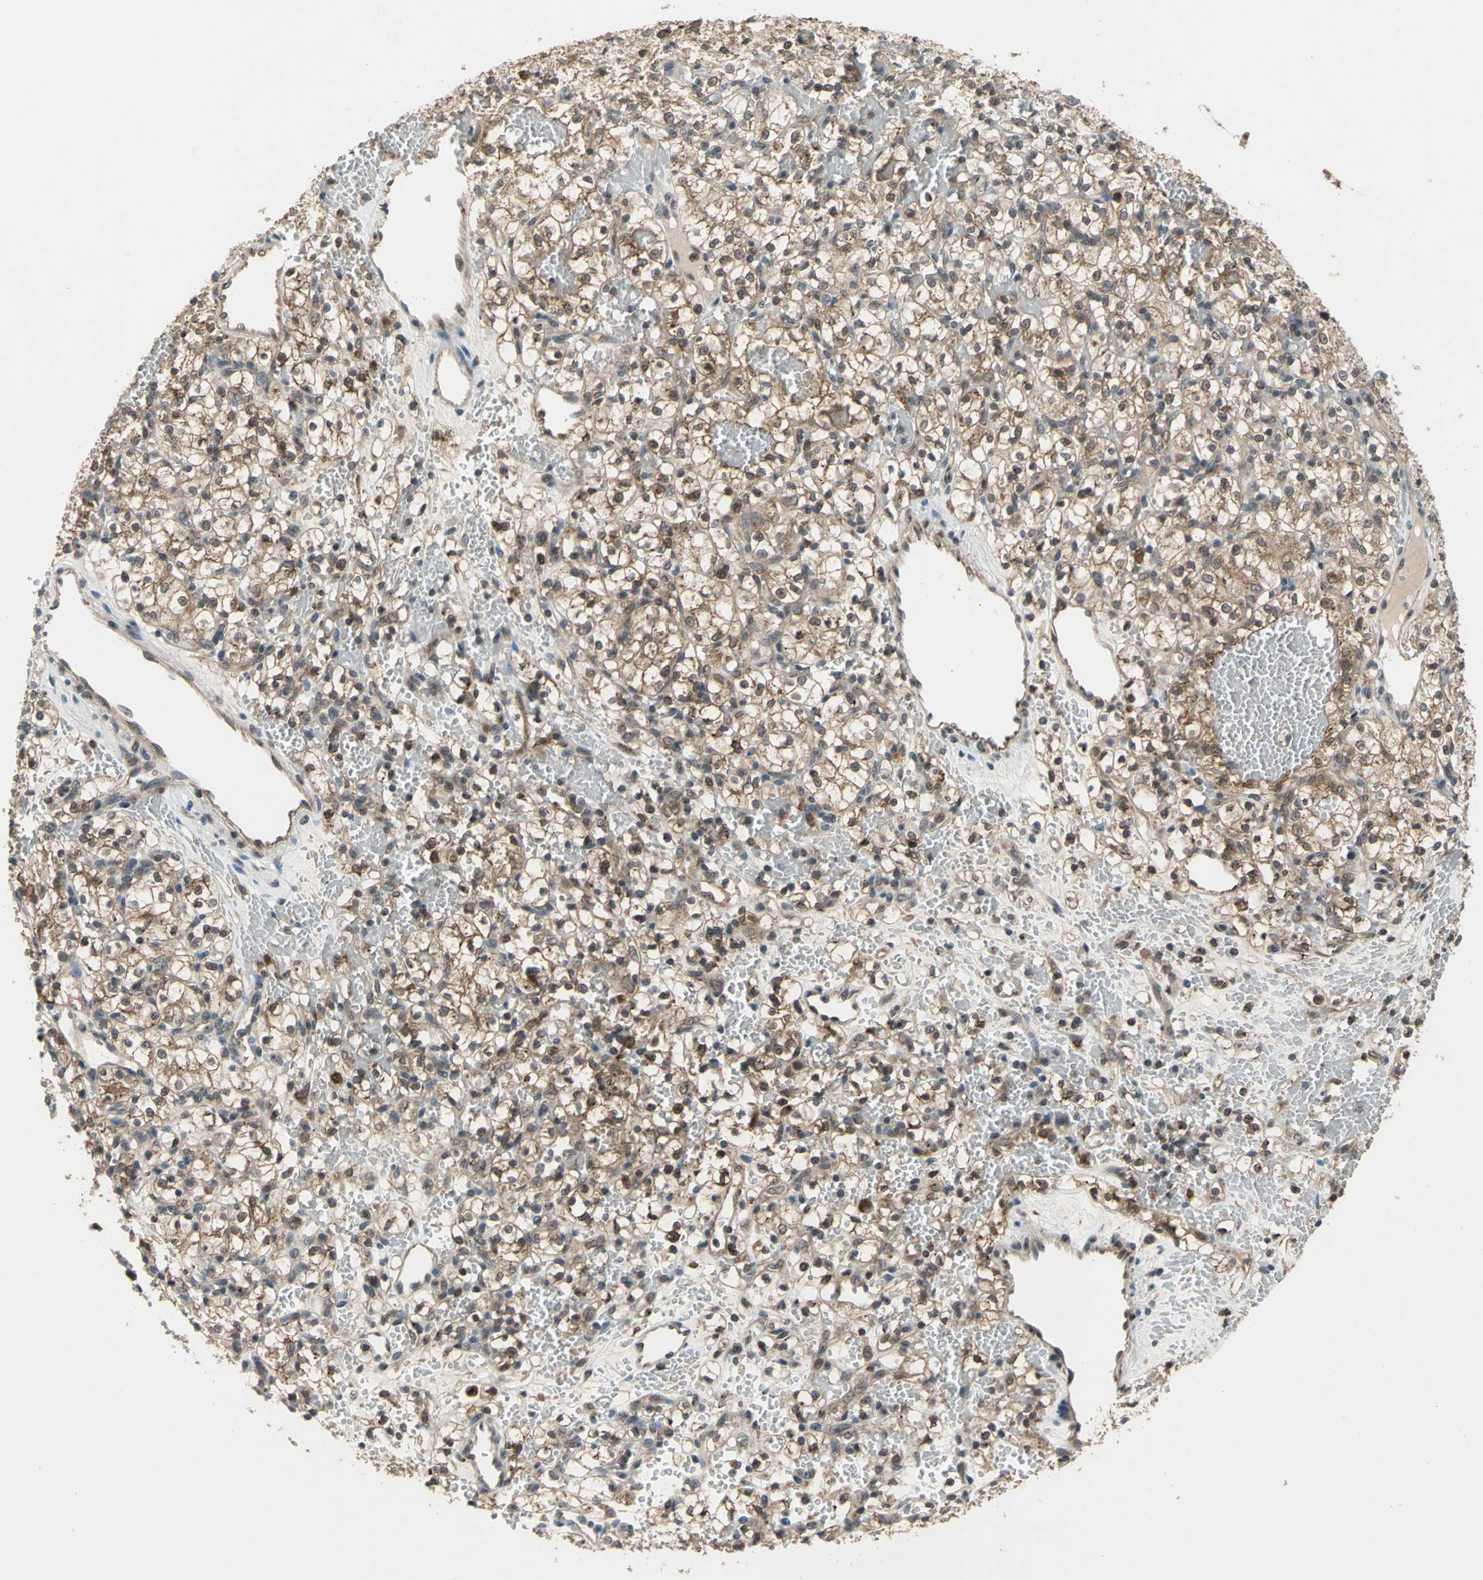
{"staining": {"intensity": "moderate", "quantity": ">75%", "location": "cytoplasmic/membranous,nuclear"}, "tissue": "renal cancer", "cell_type": "Tumor cells", "image_type": "cancer", "snomed": [{"axis": "morphology", "description": "Adenocarcinoma, NOS"}, {"axis": "topography", "description": "Kidney"}], "caption": "Immunohistochemical staining of human renal adenocarcinoma reveals moderate cytoplasmic/membranous and nuclear protein expression in about >75% of tumor cells.", "gene": "NFKBIE", "patient": {"sex": "female", "age": 60}}